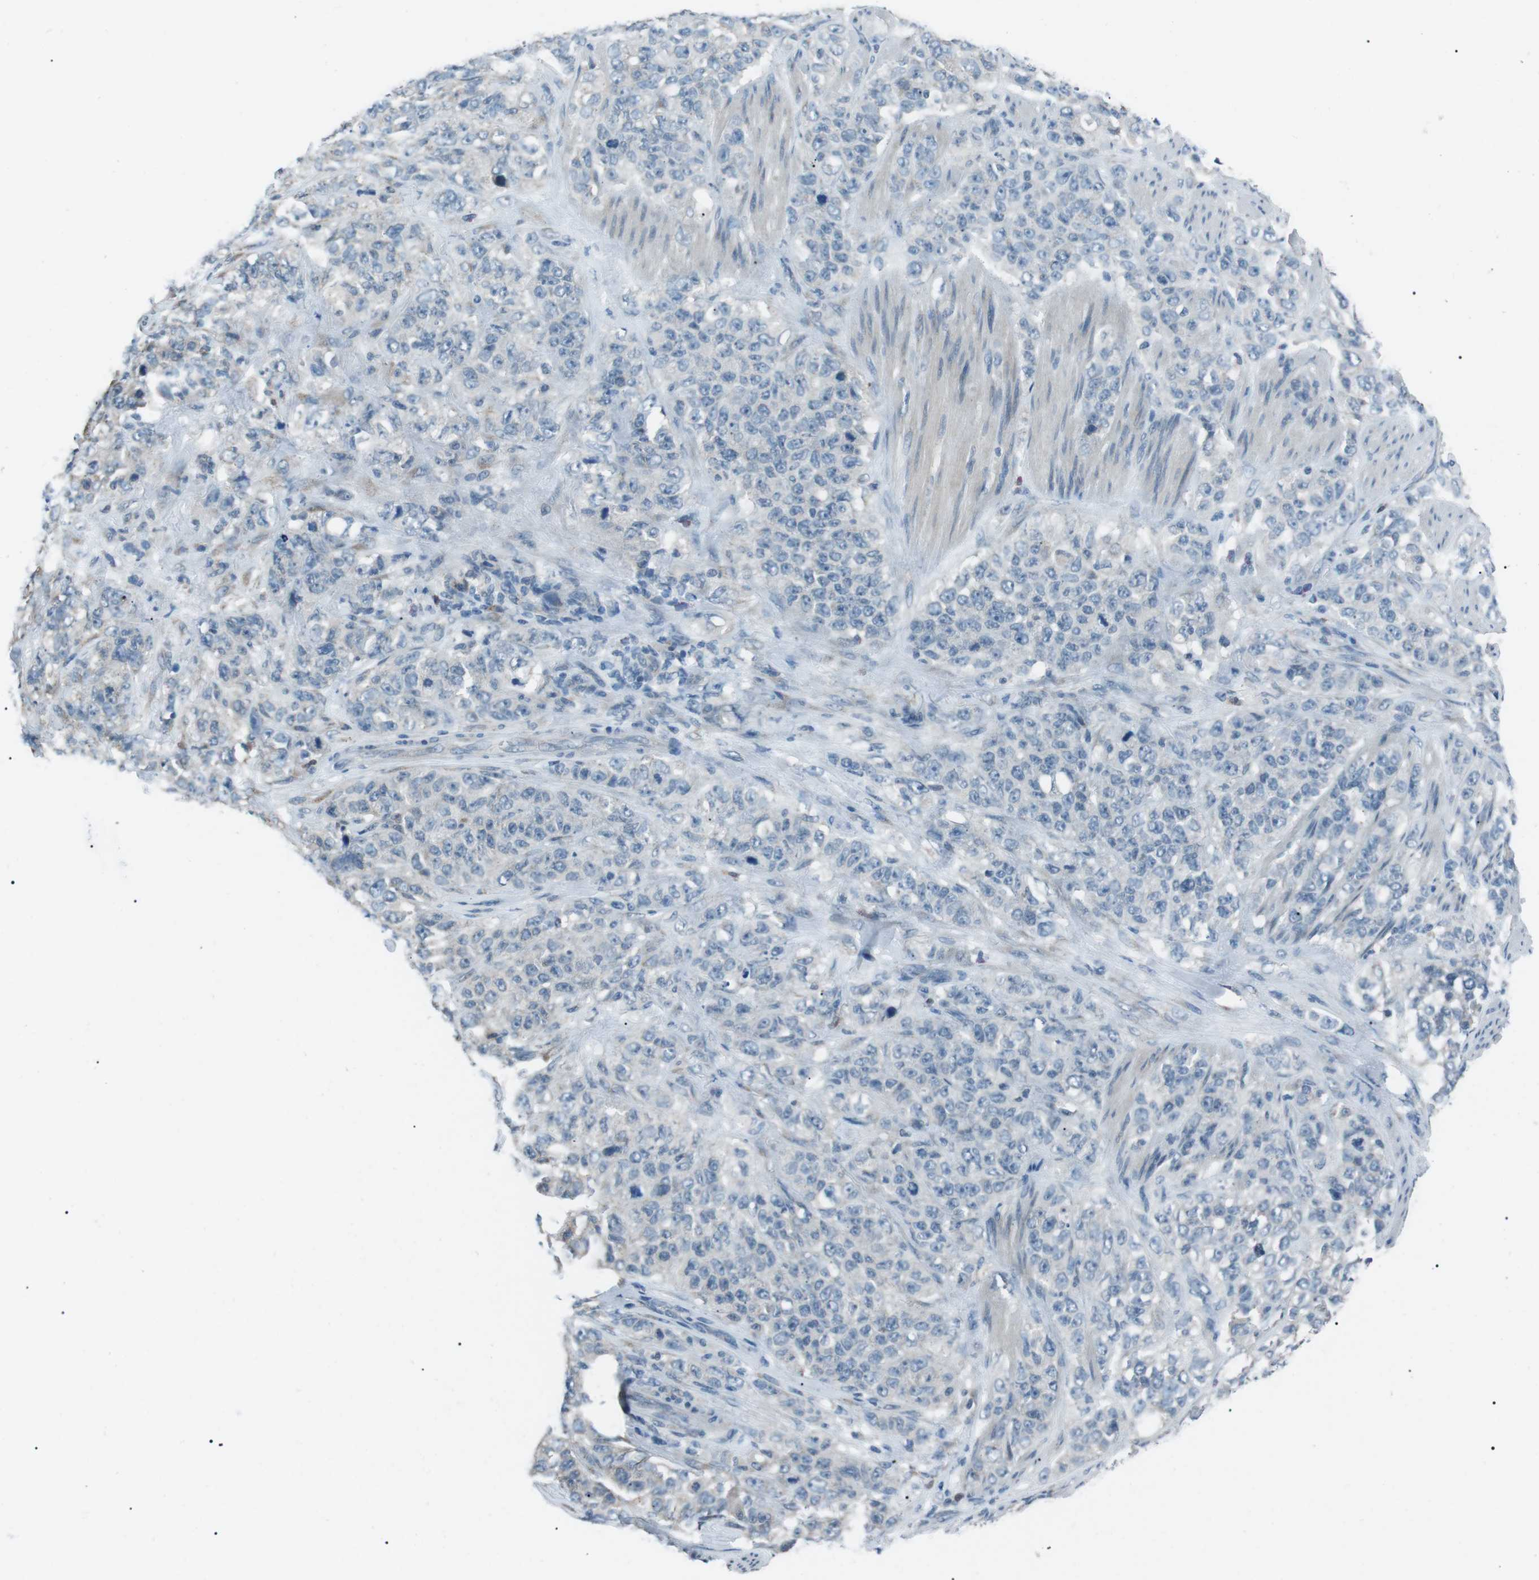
{"staining": {"intensity": "negative", "quantity": "none", "location": "none"}, "tissue": "stomach cancer", "cell_type": "Tumor cells", "image_type": "cancer", "snomed": [{"axis": "morphology", "description": "Adenocarcinoma, NOS"}, {"axis": "topography", "description": "Stomach"}], "caption": "Immunohistochemistry of adenocarcinoma (stomach) displays no staining in tumor cells.", "gene": "SERPINB2", "patient": {"sex": "male", "age": 48}}